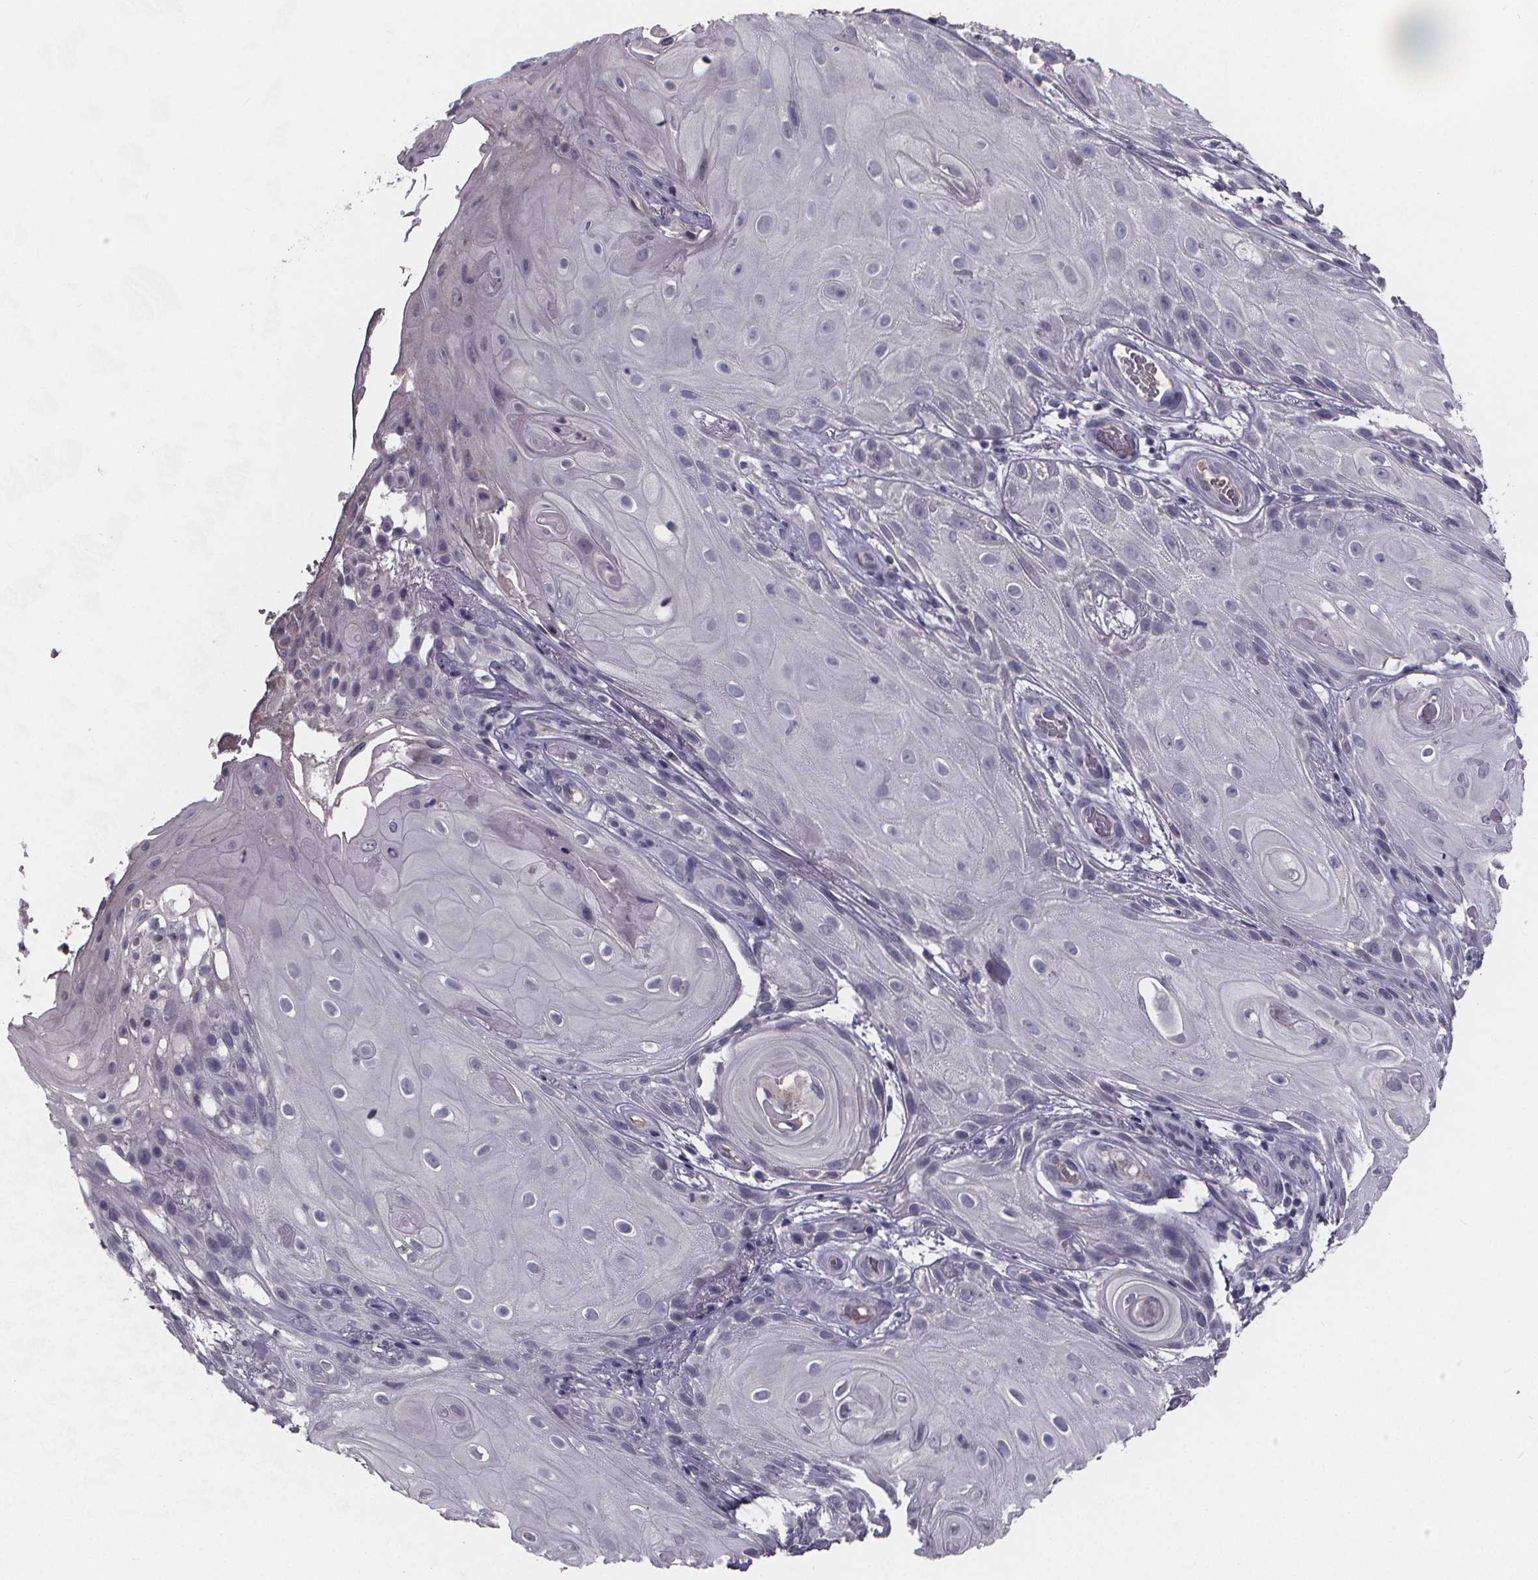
{"staining": {"intensity": "negative", "quantity": "none", "location": "none"}, "tissue": "skin cancer", "cell_type": "Tumor cells", "image_type": "cancer", "snomed": [{"axis": "morphology", "description": "Squamous cell carcinoma, NOS"}, {"axis": "topography", "description": "Skin"}], "caption": "Histopathology image shows no protein positivity in tumor cells of squamous cell carcinoma (skin) tissue.", "gene": "AGT", "patient": {"sex": "male", "age": 62}}